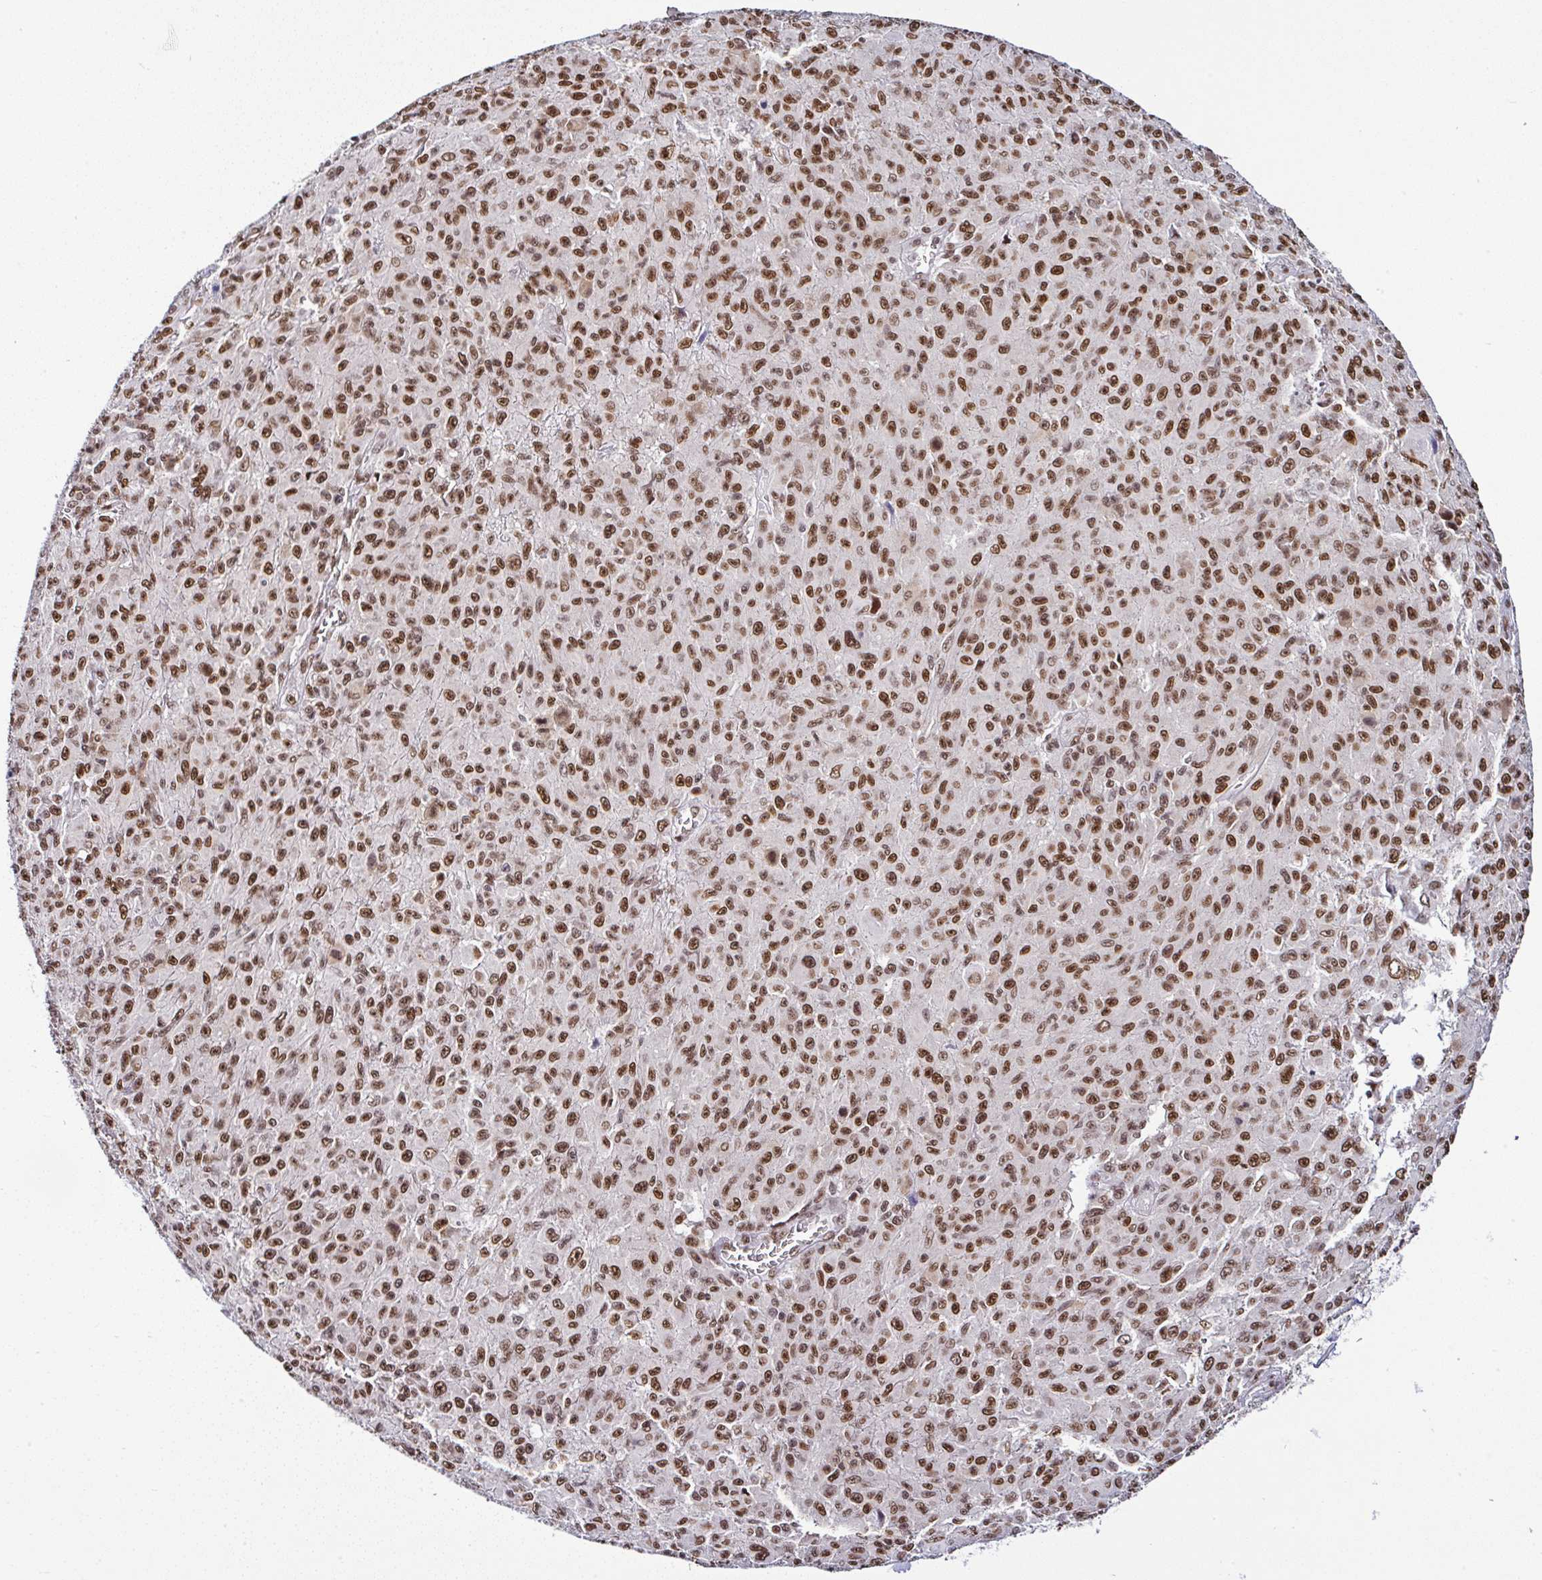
{"staining": {"intensity": "moderate", "quantity": ">75%", "location": "nuclear"}, "tissue": "melanoma", "cell_type": "Tumor cells", "image_type": "cancer", "snomed": [{"axis": "morphology", "description": "Malignant melanoma, NOS"}, {"axis": "topography", "description": "Skin"}], "caption": "IHC (DAB) staining of melanoma shows moderate nuclear protein expression in about >75% of tumor cells.", "gene": "DR1", "patient": {"sex": "male", "age": 46}}